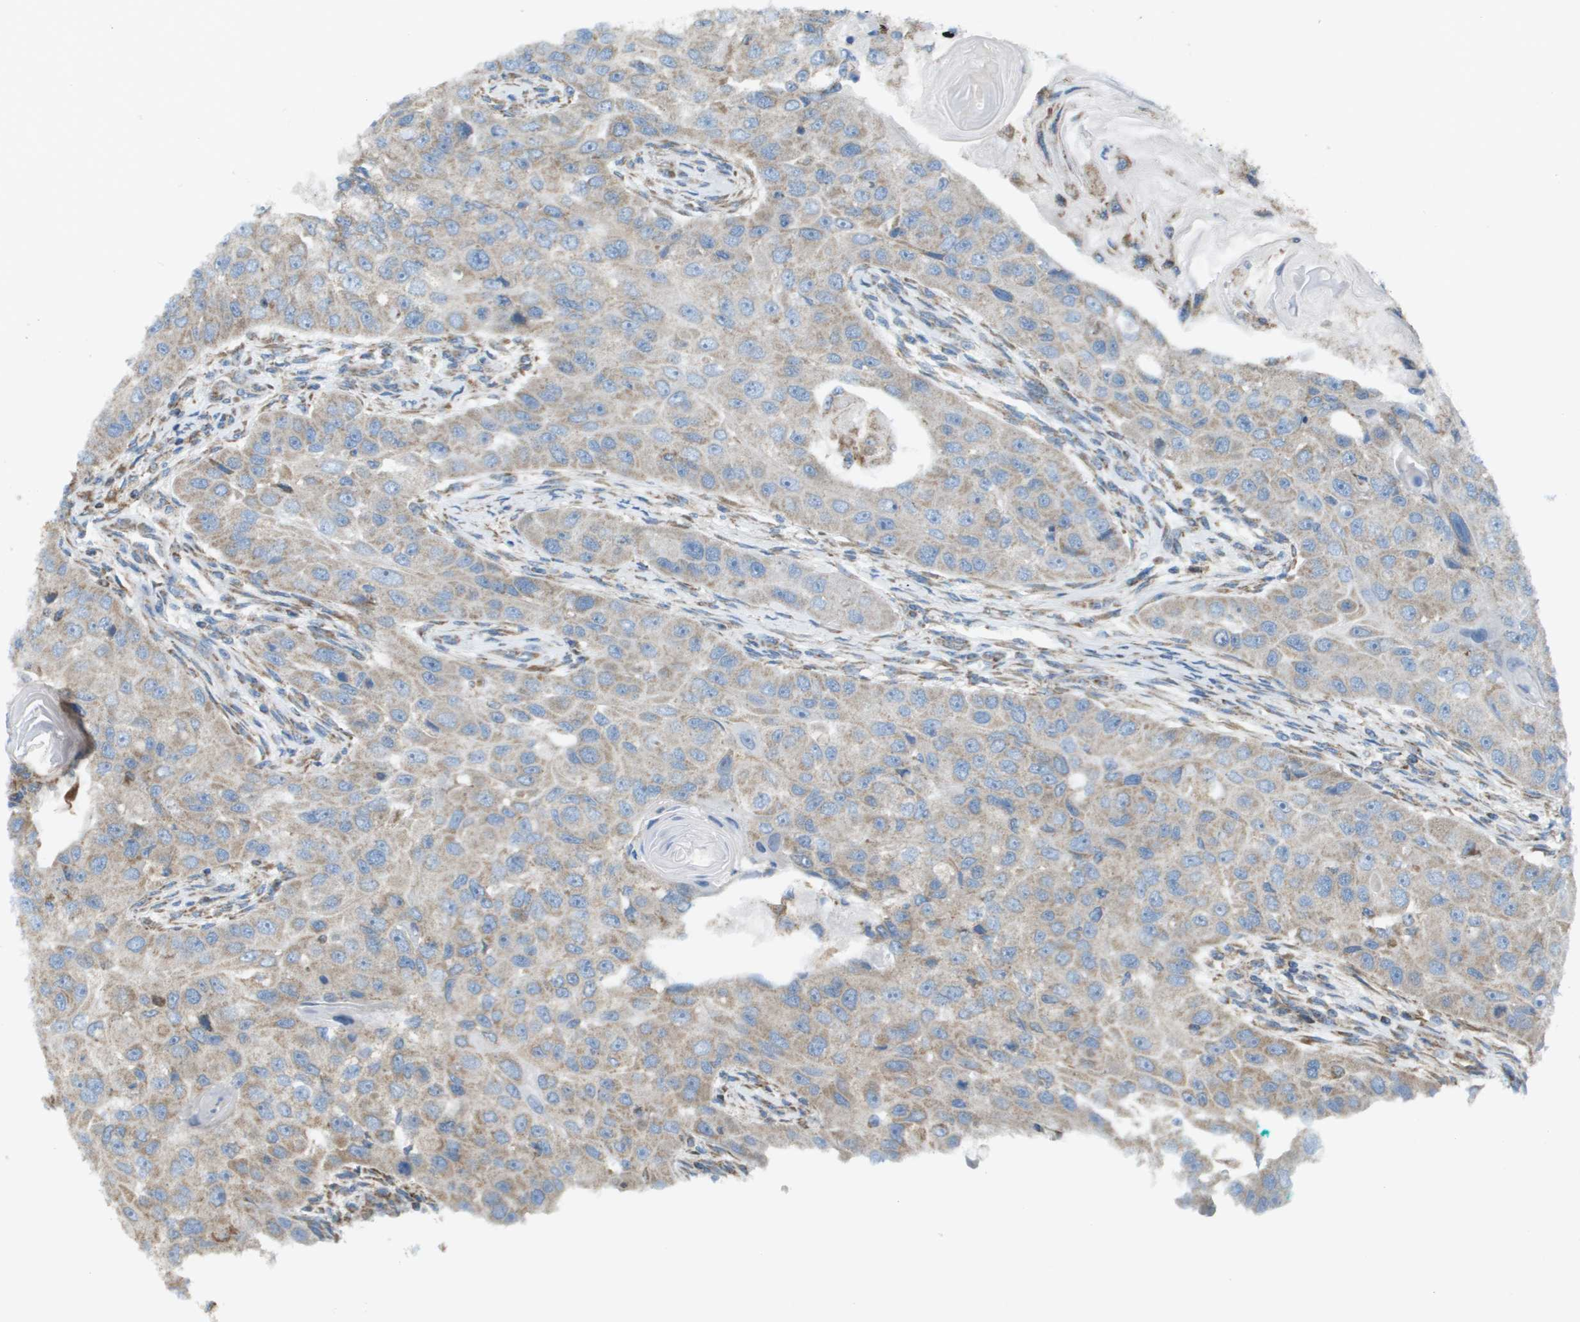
{"staining": {"intensity": "weak", "quantity": ">75%", "location": "cytoplasmic/membranous"}, "tissue": "head and neck cancer", "cell_type": "Tumor cells", "image_type": "cancer", "snomed": [{"axis": "morphology", "description": "Normal tissue, NOS"}, {"axis": "morphology", "description": "Squamous cell carcinoma, NOS"}, {"axis": "topography", "description": "Skeletal muscle"}, {"axis": "topography", "description": "Head-Neck"}], "caption": "Tumor cells display low levels of weak cytoplasmic/membranous positivity in about >75% of cells in human head and neck squamous cell carcinoma.", "gene": "TAOK3", "patient": {"sex": "male", "age": 51}}